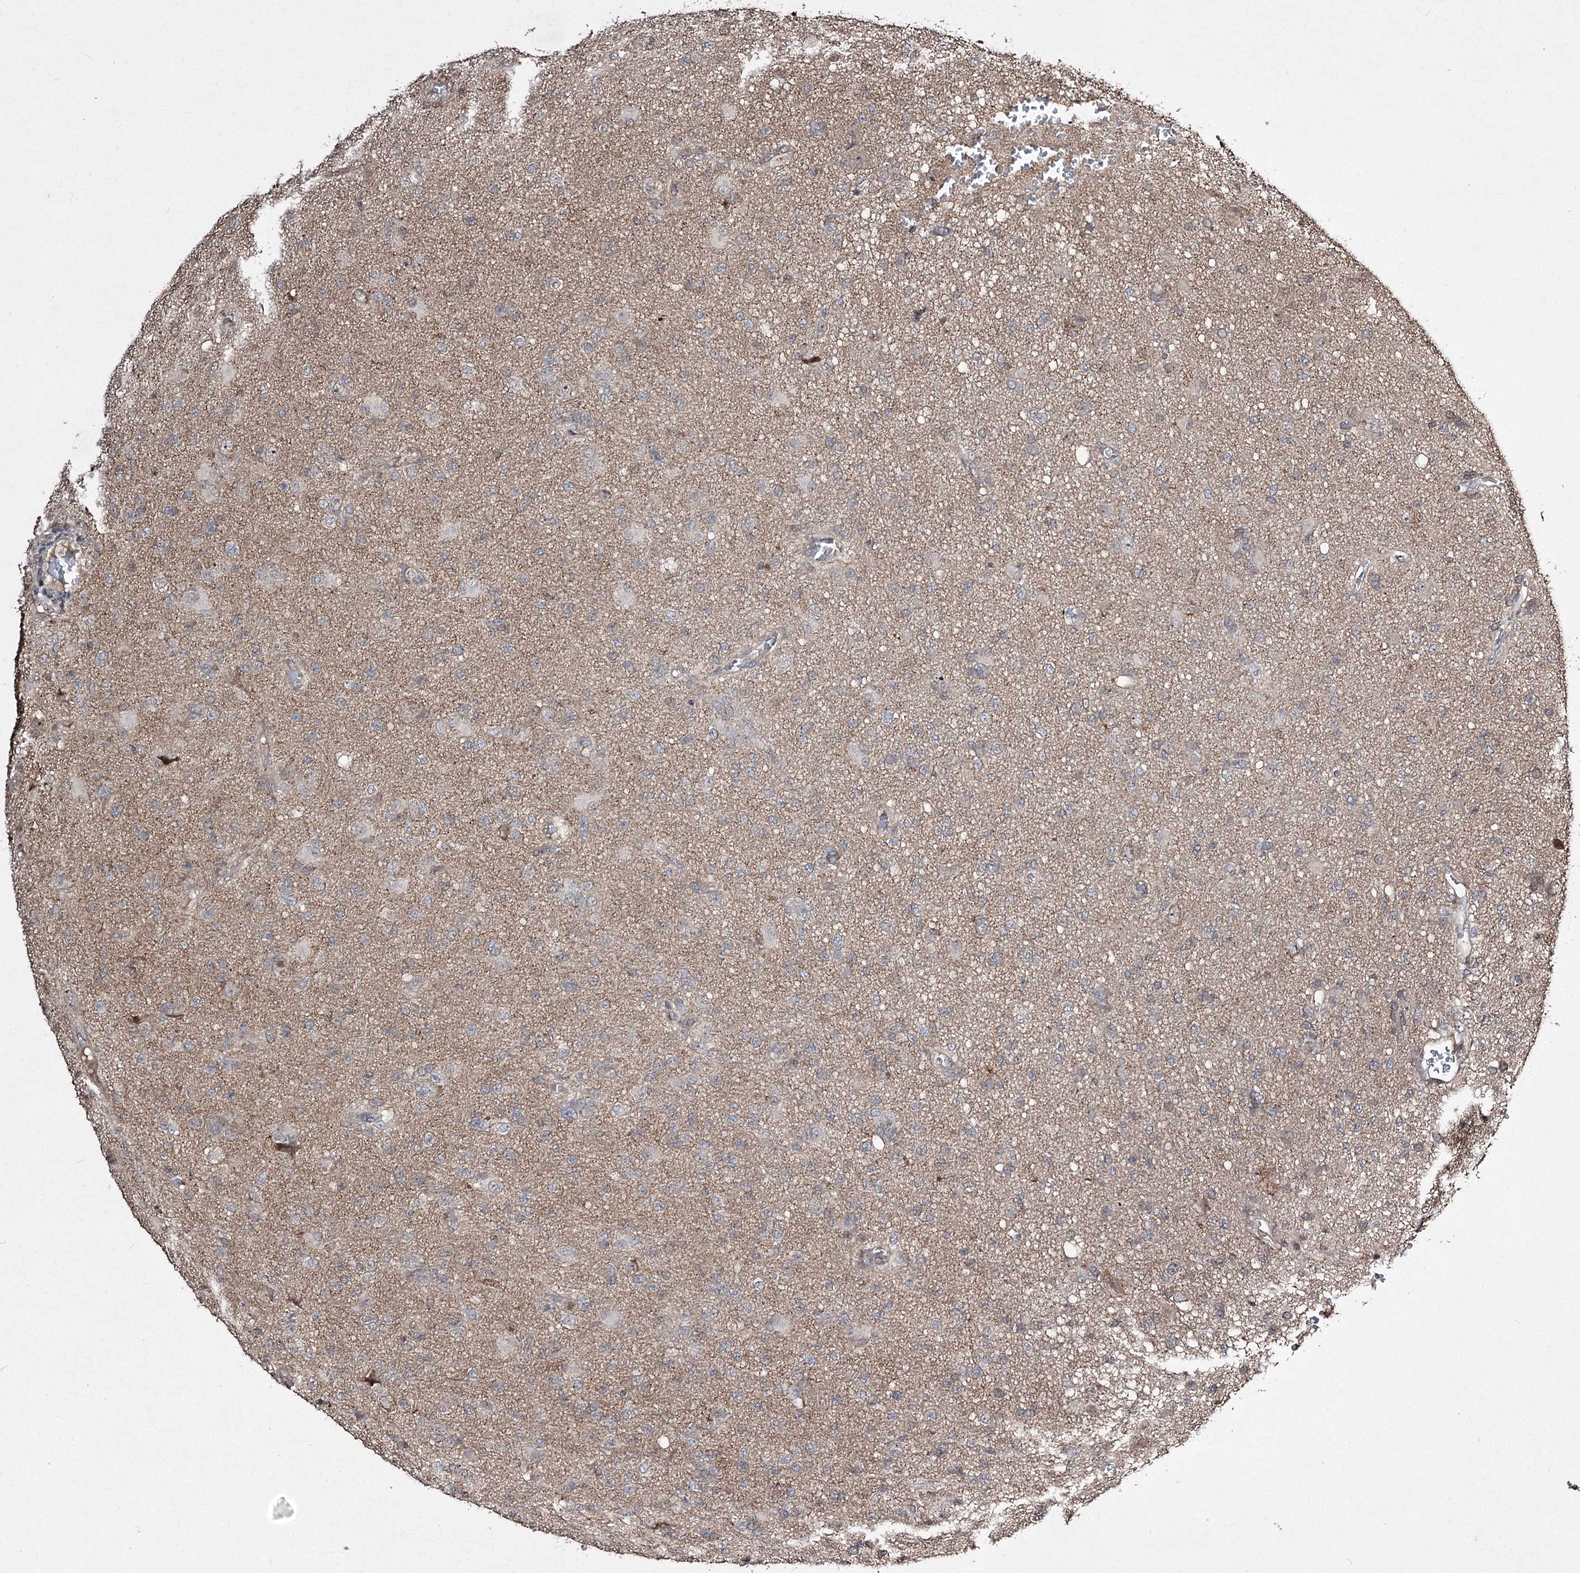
{"staining": {"intensity": "negative", "quantity": "none", "location": "none"}, "tissue": "glioma", "cell_type": "Tumor cells", "image_type": "cancer", "snomed": [{"axis": "morphology", "description": "Glioma, malignant, High grade"}, {"axis": "topography", "description": "Brain"}], "caption": "Glioma was stained to show a protein in brown. There is no significant staining in tumor cells.", "gene": "CPNE8", "patient": {"sex": "female", "age": 57}}